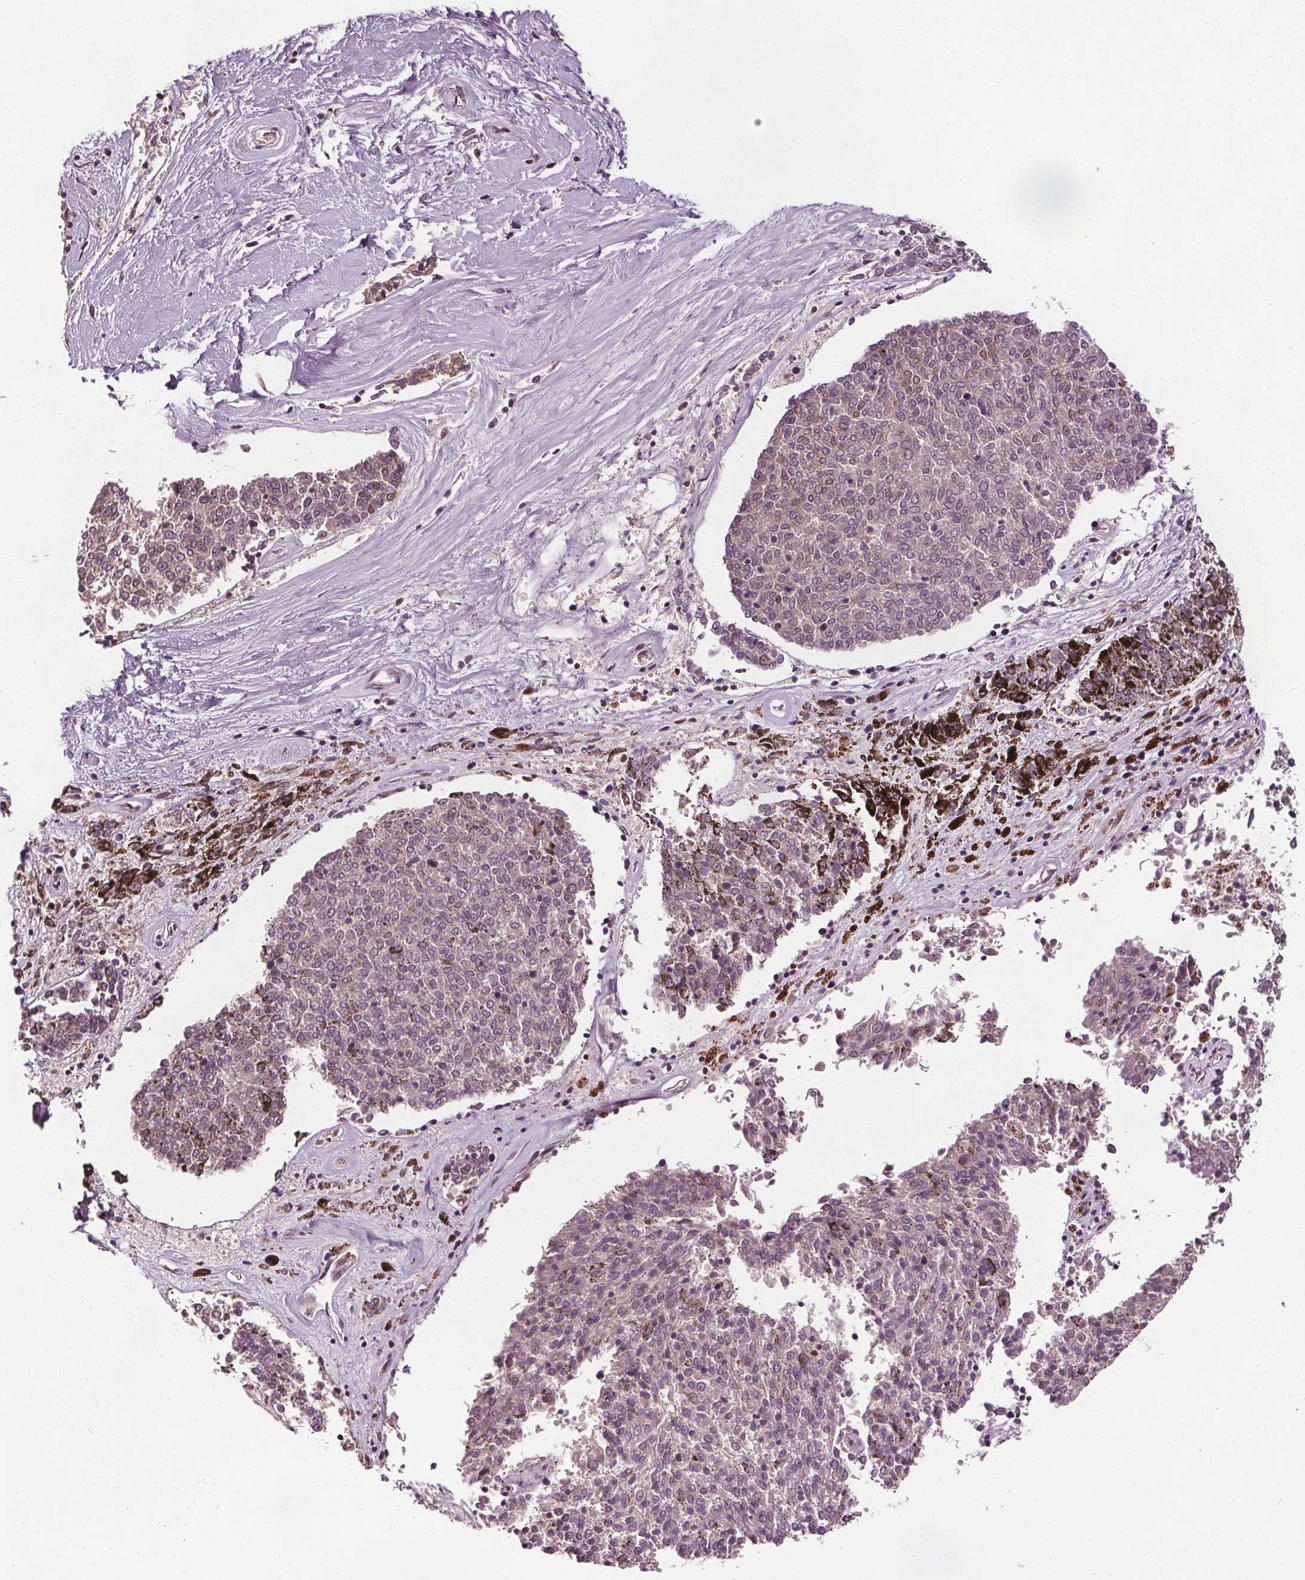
{"staining": {"intensity": "weak", "quantity": ">75%", "location": "nuclear"}, "tissue": "melanoma", "cell_type": "Tumor cells", "image_type": "cancer", "snomed": [{"axis": "morphology", "description": "Malignant melanoma, NOS"}, {"axis": "topography", "description": "Skin"}], "caption": "DAB immunohistochemical staining of malignant melanoma reveals weak nuclear protein expression in approximately >75% of tumor cells.", "gene": "IWS1", "patient": {"sex": "female", "age": 72}}